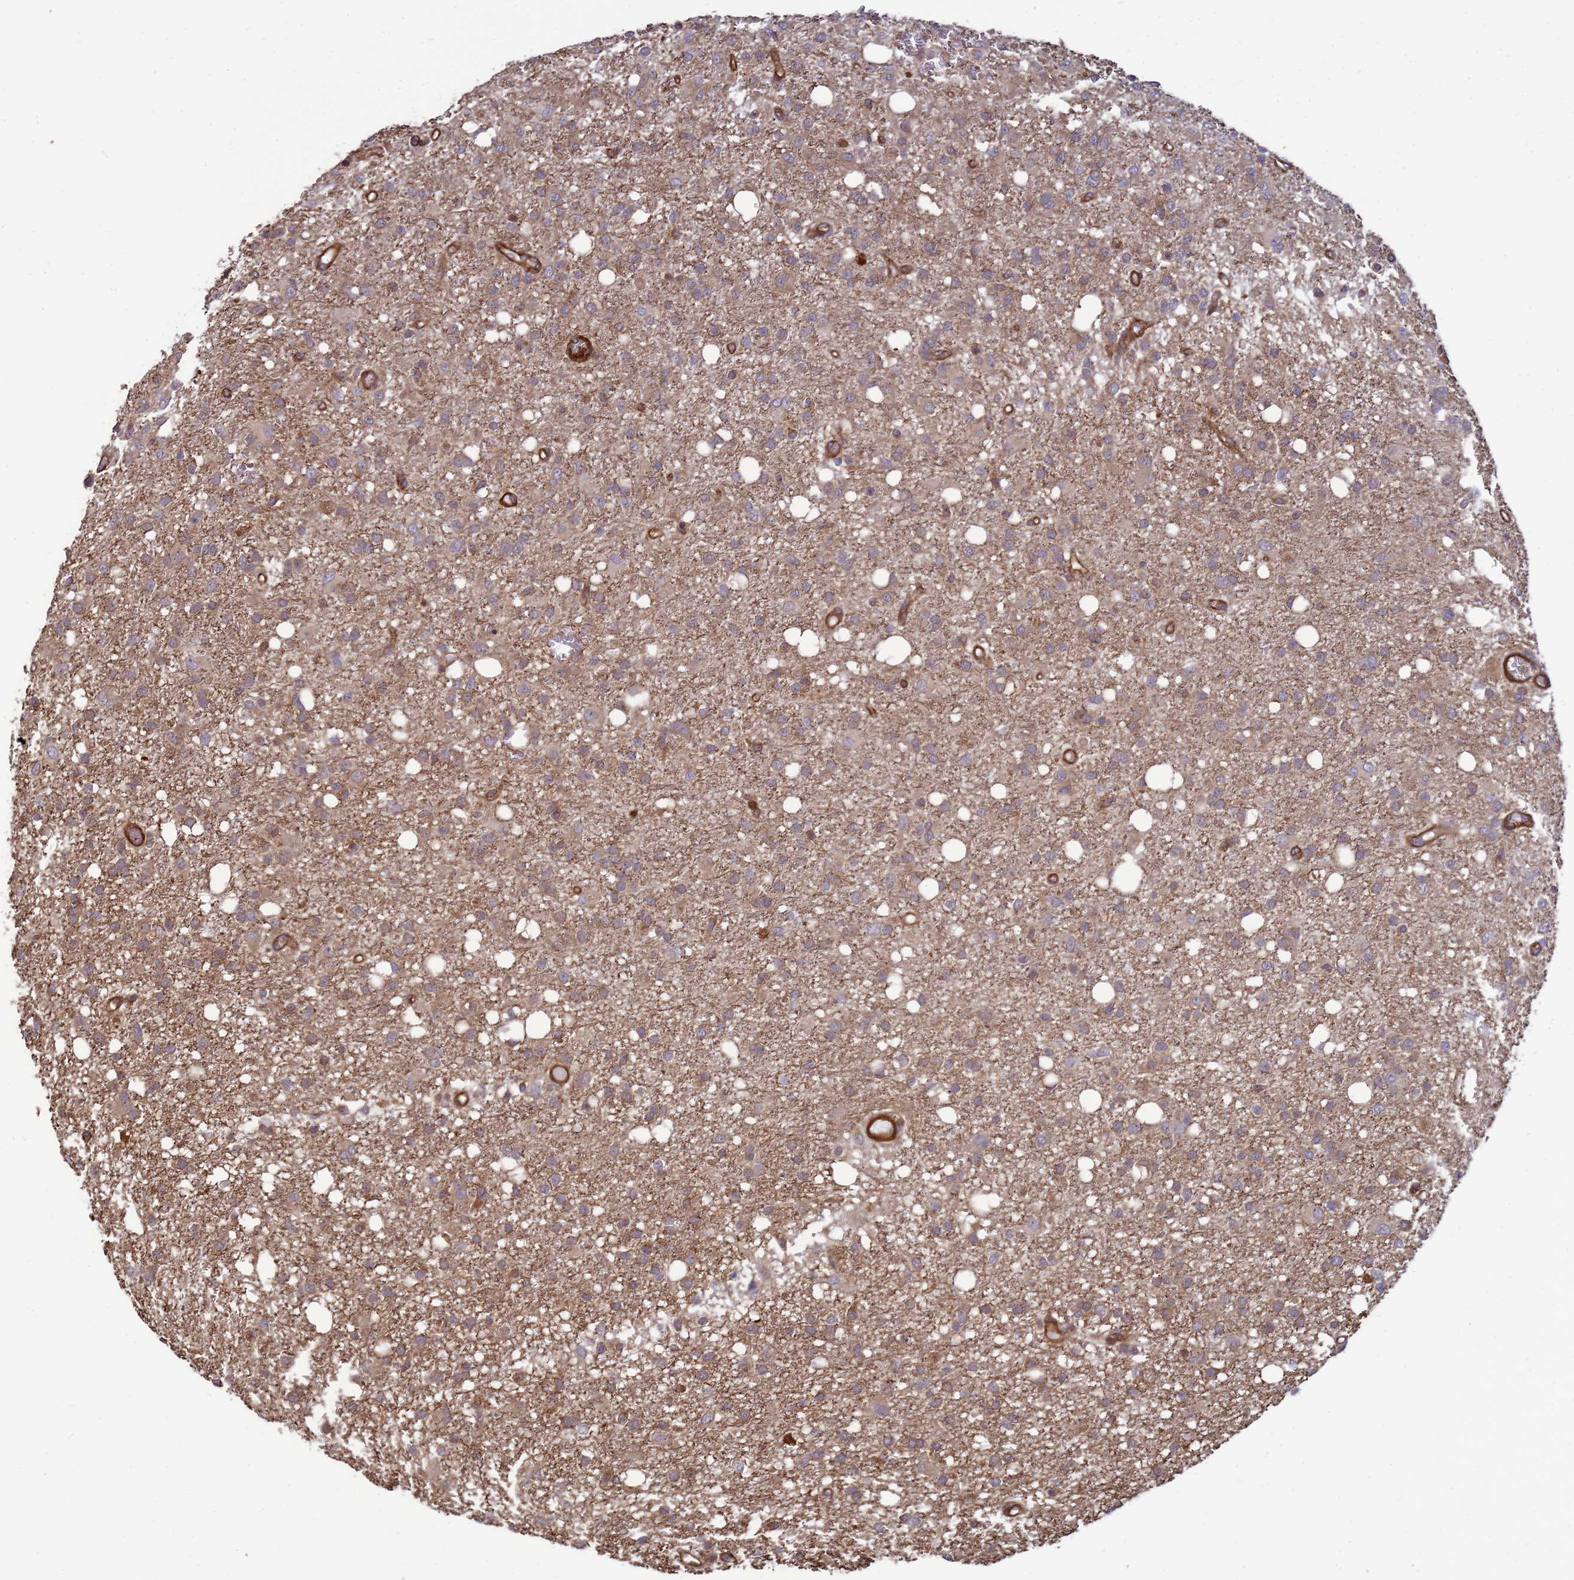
{"staining": {"intensity": "weak", "quantity": ">75%", "location": "cytoplasmic/membranous"}, "tissue": "glioma", "cell_type": "Tumor cells", "image_type": "cancer", "snomed": [{"axis": "morphology", "description": "Glioma, malignant, High grade"}, {"axis": "topography", "description": "Brain"}], "caption": "Immunohistochemistry image of neoplastic tissue: high-grade glioma (malignant) stained using IHC shows low levels of weak protein expression localized specifically in the cytoplasmic/membranous of tumor cells, appearing as a cytoplasmic/membranous brown color.", "gene": "CNOT1", "patient": {"sex": "female", "age": 59}}